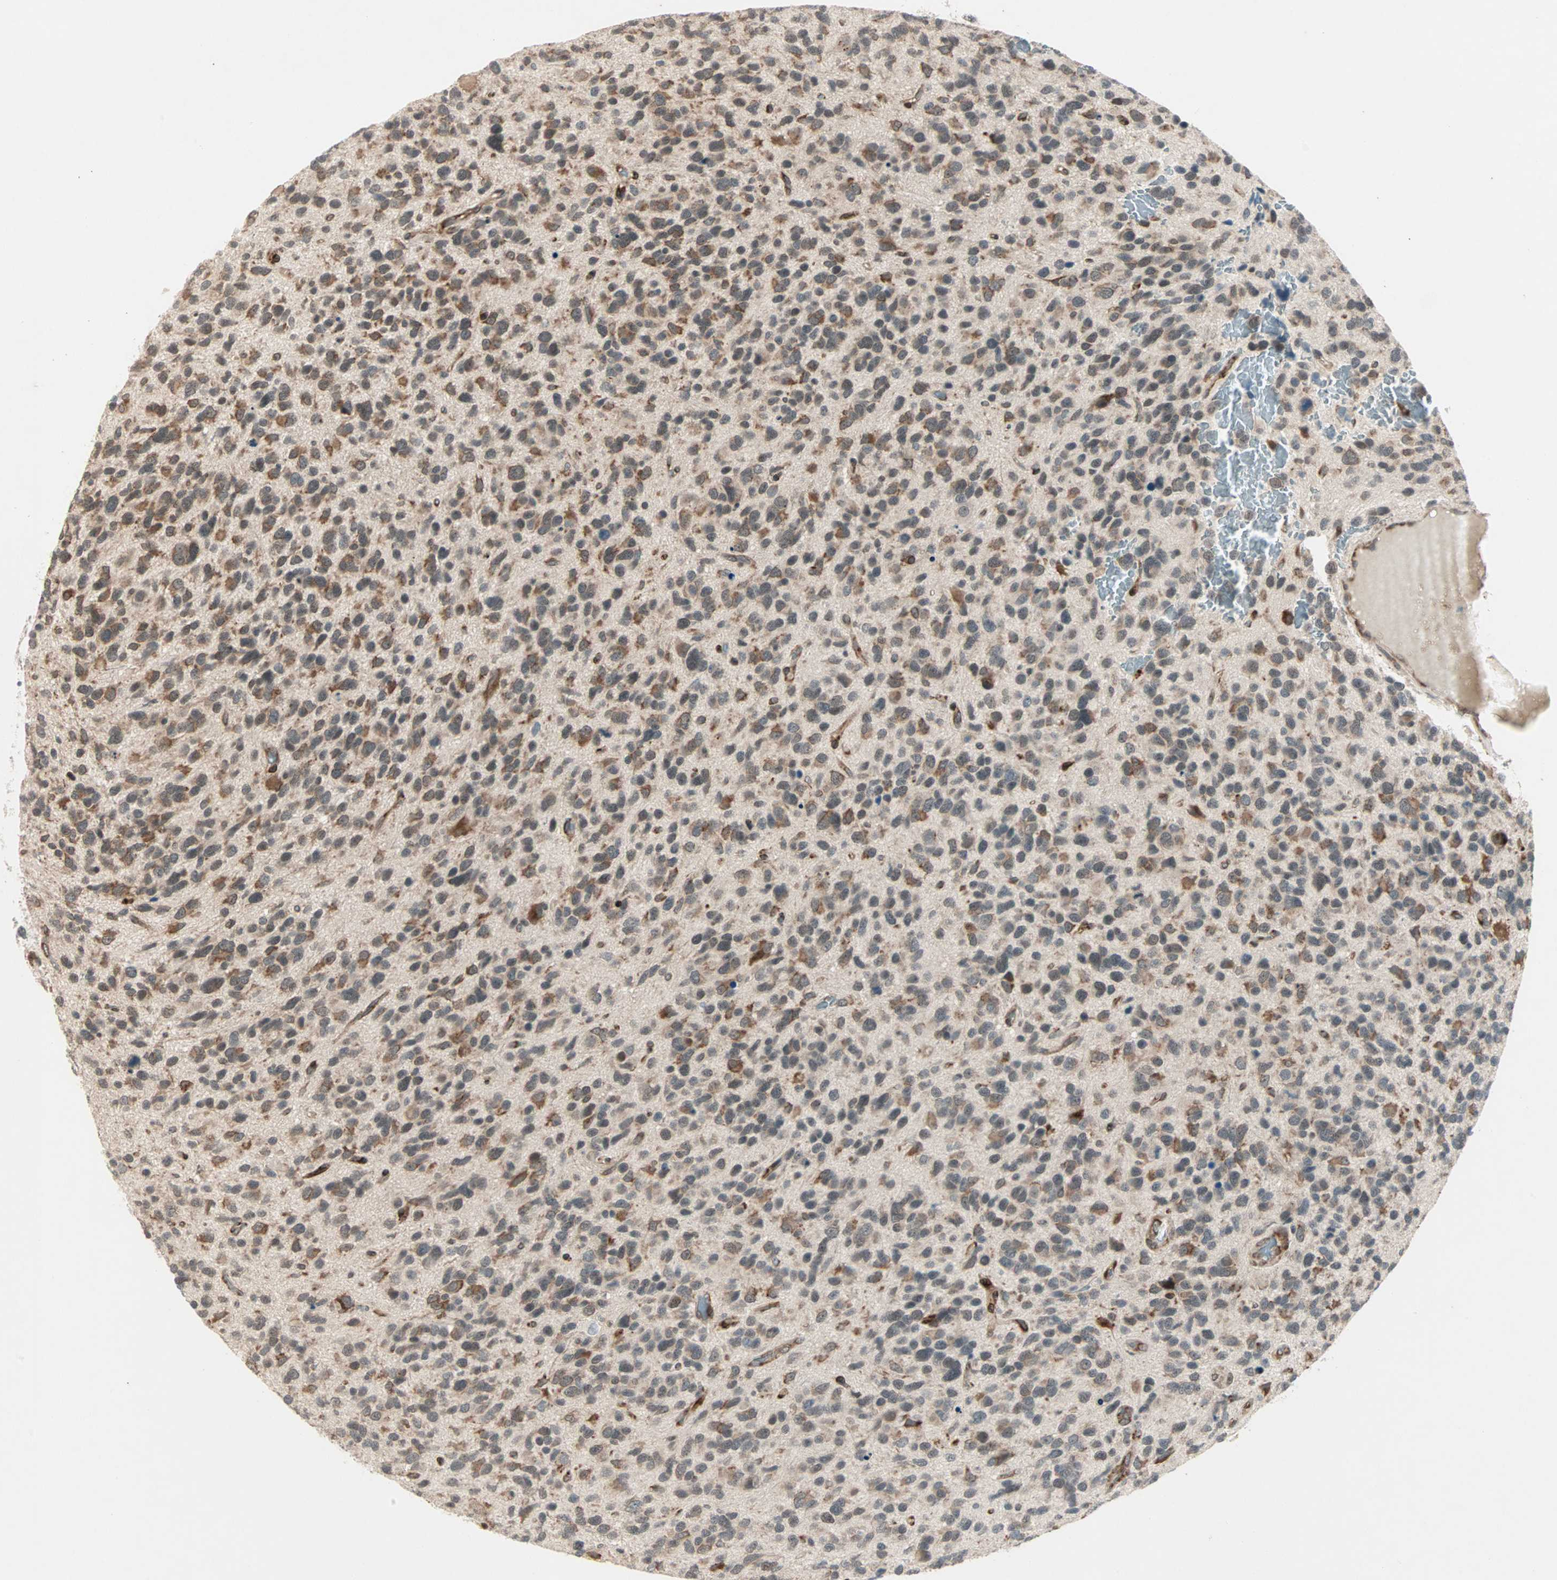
{"staining": {"intensity": "strong", "quantity": "25%-75%", "location": "cytoplasmic/membranous"}, "tissue": "glioma", "cell_type": "Tumor cells", "image_type": "cancer", "snomed": [{"axis": "morphology", "description": "Glioma, malignant, High grade"}, {"axis": "topography", "description": "Brain"}], "caption": "This micrograph exhibits immunohistochemistry staining of human glioma, with high strong cytoplasmic/membranous positivity in approximately 25%-75% of tumor cells.", "gene": "ZNF37A", "patient": {"sex": "female", "age": 58}}